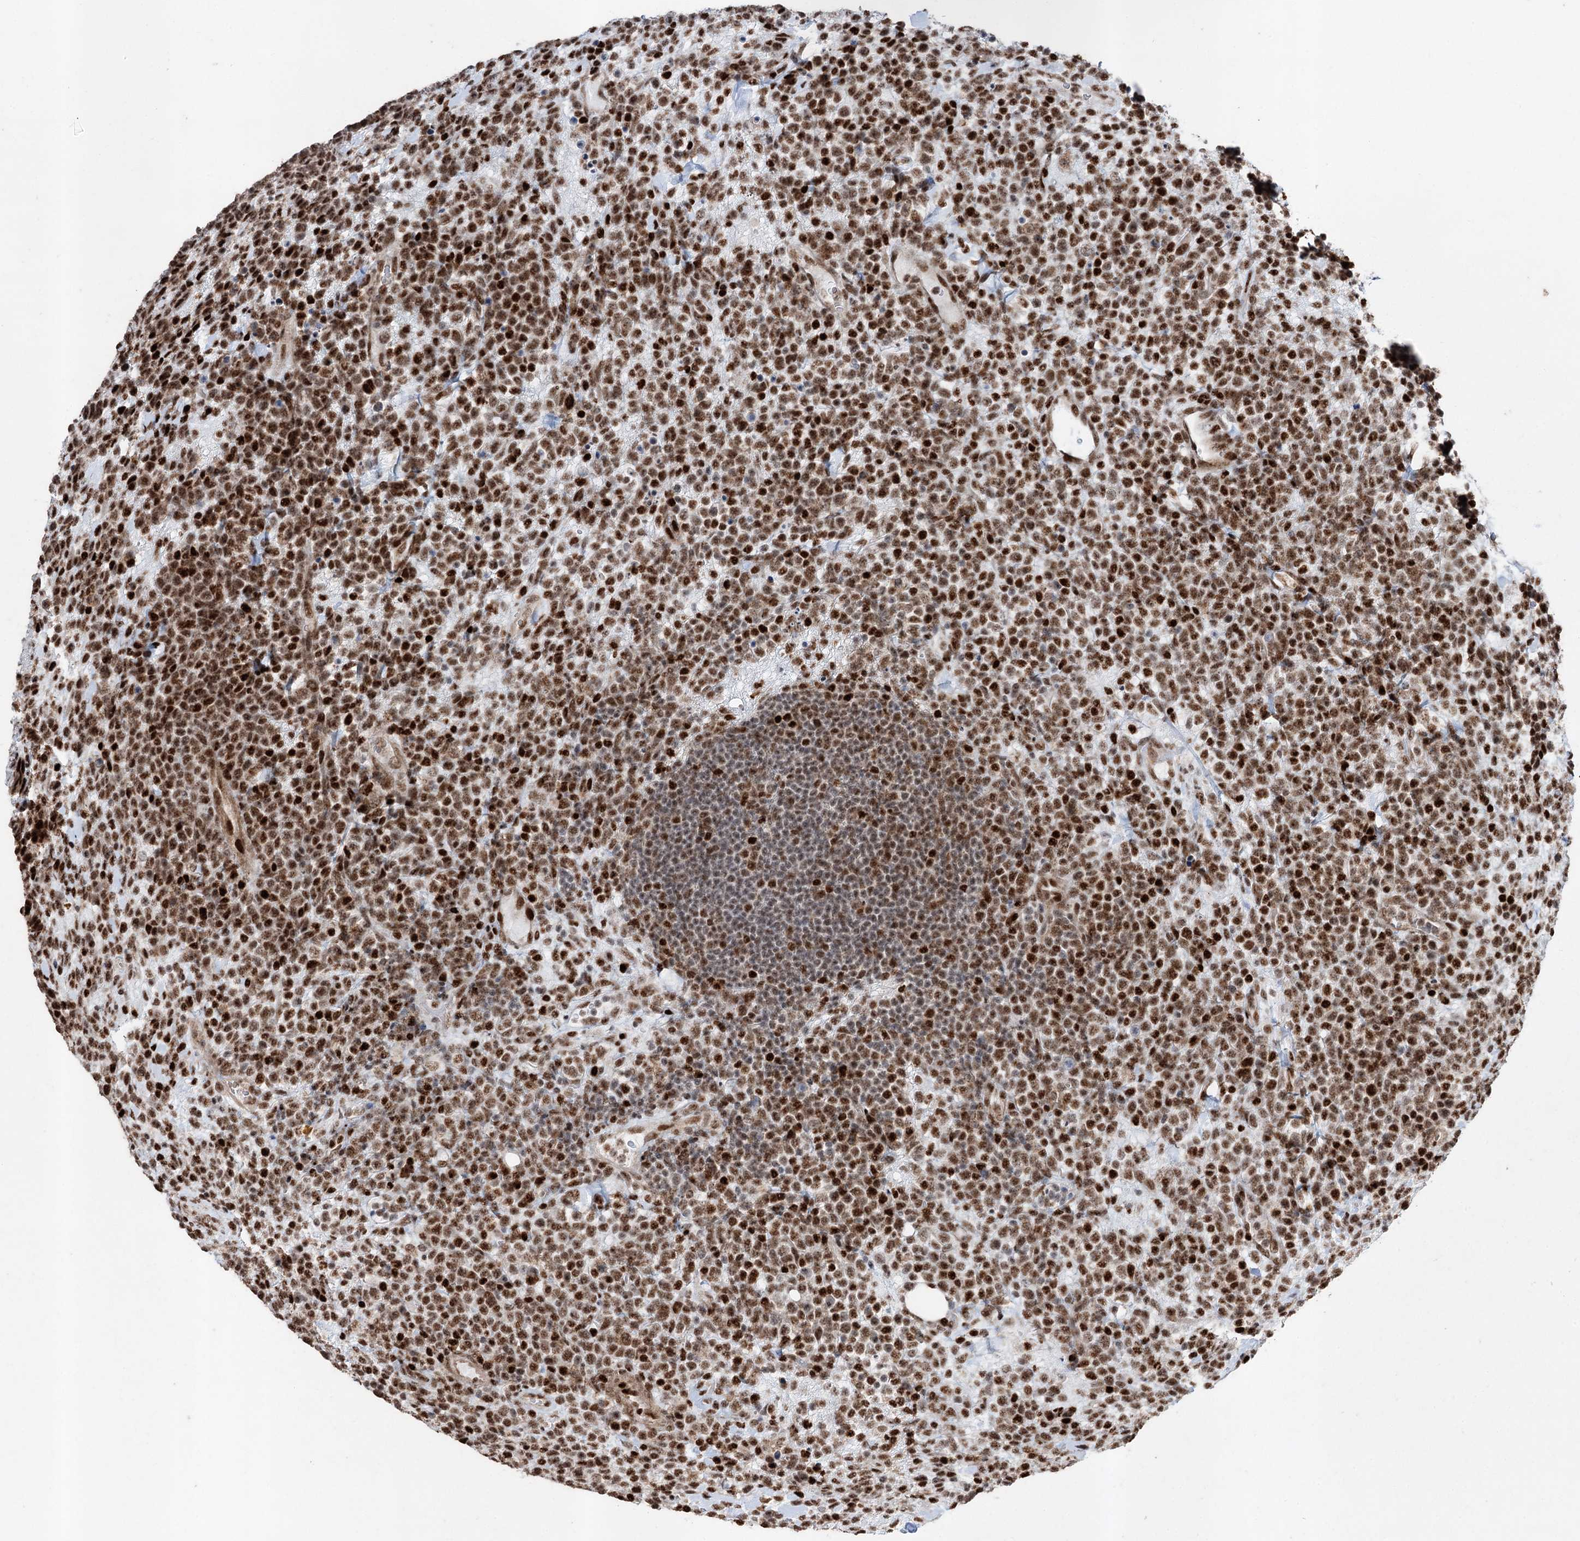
{"staining": {"intensity": "strong", "quantity": ">75%", "location": "nuclear"}, "tissue": "lymphoma", "cell_type": "Tumor cells", "image_type": "cancer", "snomed": [{"axis": "morphology", "description": "Malignant lymphoma, non-Hodgkin's type, High grade"}, {"axis": "topography", "description": "Colon"}], "caption": "DAB immunohistochemical staining of human lymphoma demonstrates strong nuclear protein staining in about >75% of tumor cells.", "gene": "PDCD4", "patient": {"sex": "female", "age": 53}}